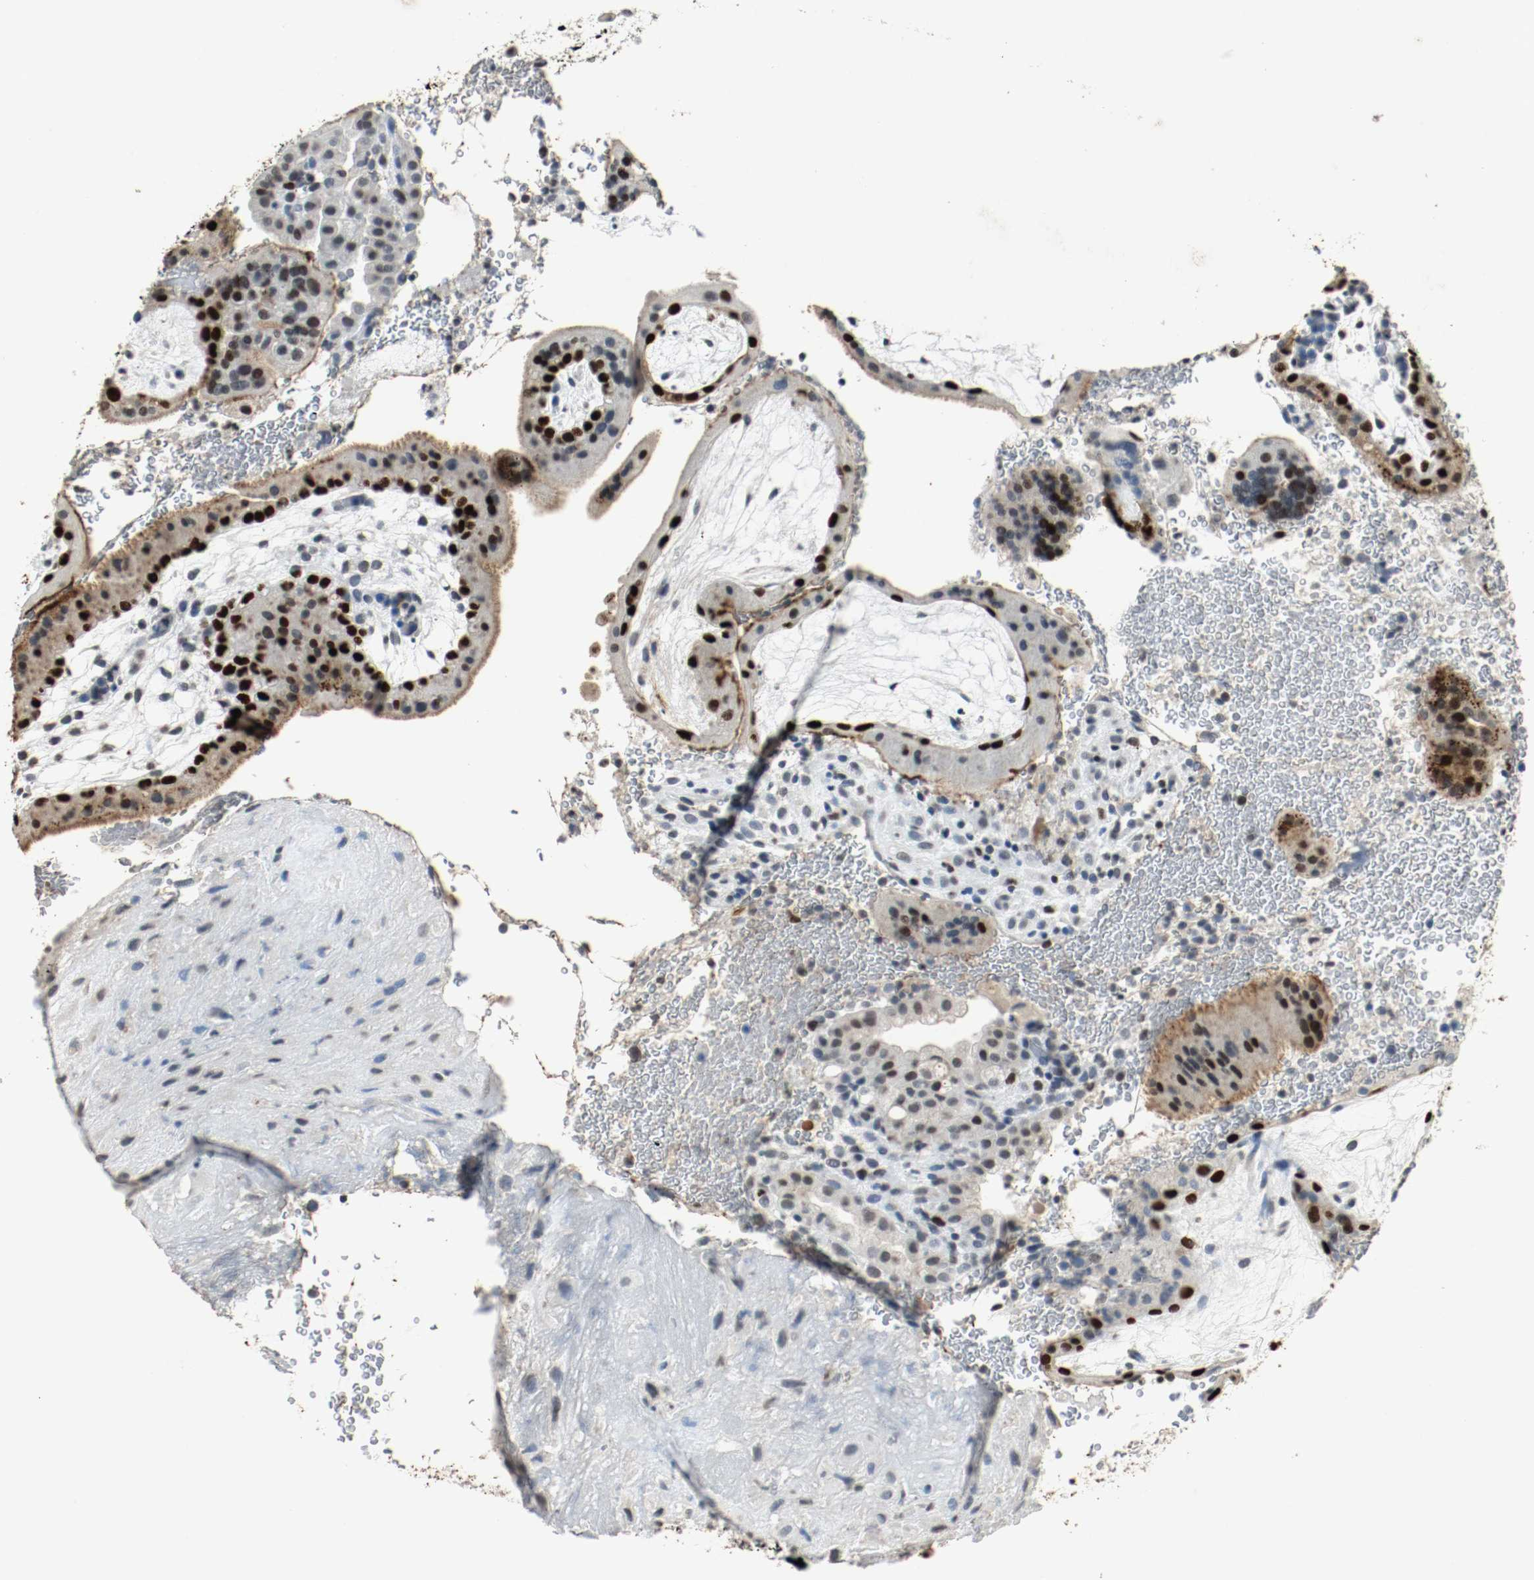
{"staining": {"intensity": "strong", "quantity": ">75%", "location": "nuclear"}, "tissue": "placenta", "cell_type": "Trophoblastic cells", "image_type": "normal", "snomed": [{"axis": "morphology", "description": "Normal tissue, NOS"}, {"axis": "topography", "description": "Placenta"}], "caption": "IHC (DAB) staining of unremarkable placenta displays strong nuclear protein positivity in about >75% of trophoblastic cells. (Brightfield microscopy of DAB IHC at high magnification).", "gene": "DNMT1", "patient": {"sex": "female", "age": 19}}